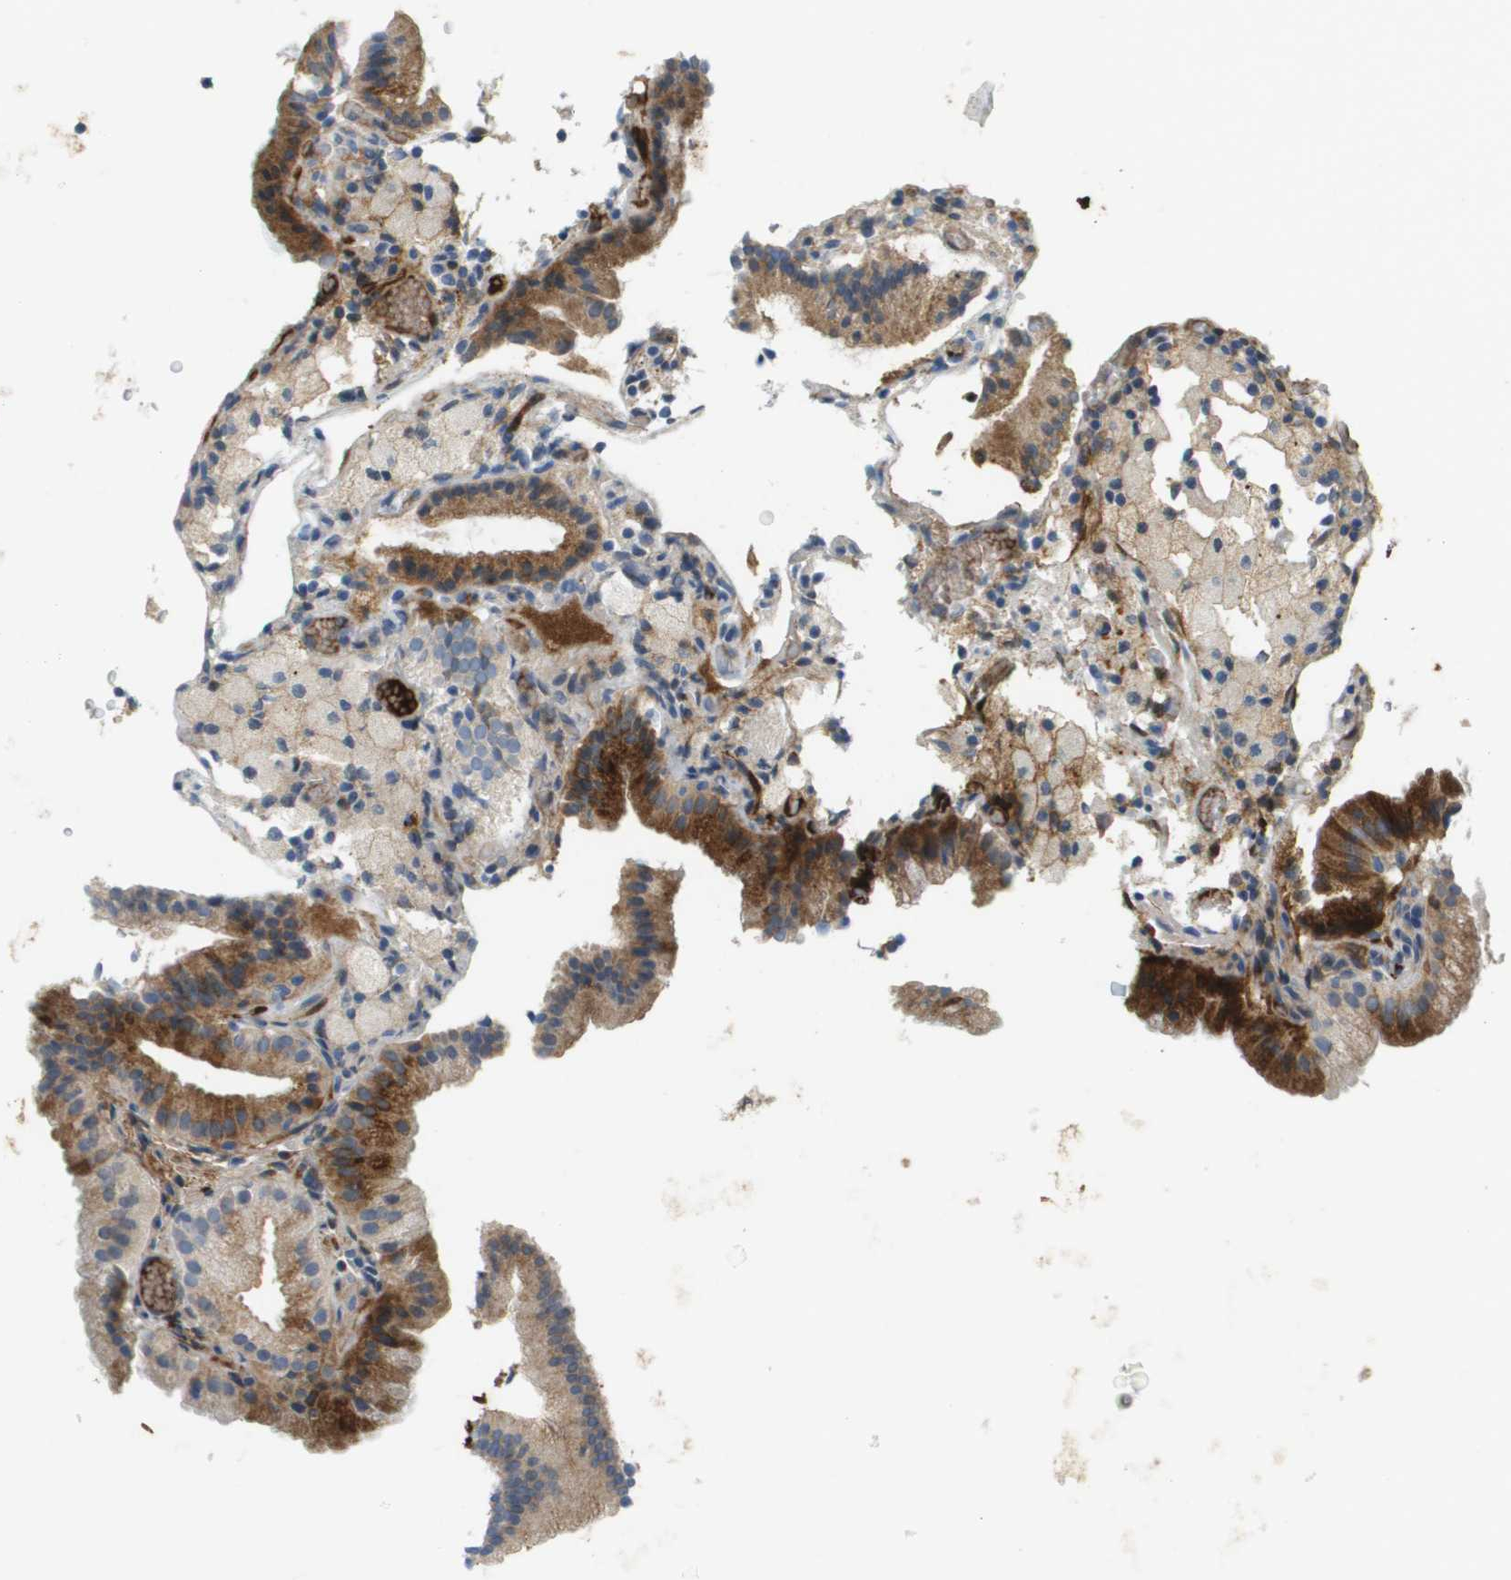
{"staining": {"intensity": "moderate", "quantity": "25%-75%", "location": "cytoplasmic/membranous"}, "tissue": "gallbladder", "cell_type": "Glandular cells", "image_type": "normal", "snomed": [{"axis": "morphology", "description": "Normal tissue, NOS"}, {"axis": "topography", "description": "Gallbladder"}], "caption": "Immunohistochemistry staining of normal gallbladder, which exhibits medium levels of moderate cytoplasmic/membranous expression in about 25%-75% of glandular cells indicating moderate cytoplasmic/membranous protein positivity. The staining was performed using DAB (brown) for protein detection and nuclei were counterstained in hematoxylin (blue).", "gene": "VTN", "patient": {"sex": "male", "age": 54}}